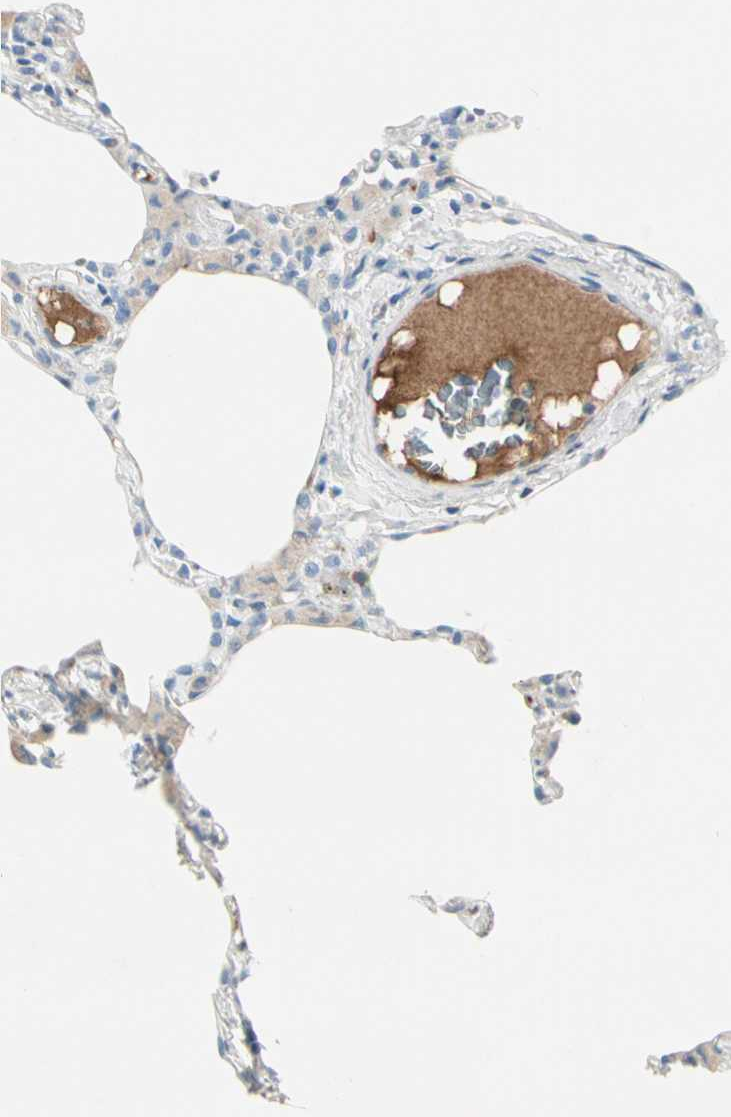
{"staining": {"intensity": "negative", "quantity": "none", "location": "none"}, "tissue": "lung", "cell_type": "Alveolar cells", "image_type": "normal", "snomed": [{"axis": "morphology", "description": "Normal tissue, NOS"}, {"axis": "topography", "description": "Lung"}], "caption": "Normal lung was stained to show a protein in brown. There is no significant positivity in alveolar cells. (DAB (3,3'-diaminobenzidine) immunohistochemistry (IHC) with hematoxylin counter stain).", "gene": "SERPIND1", "patient": {"sex": "female", "age": 49}}